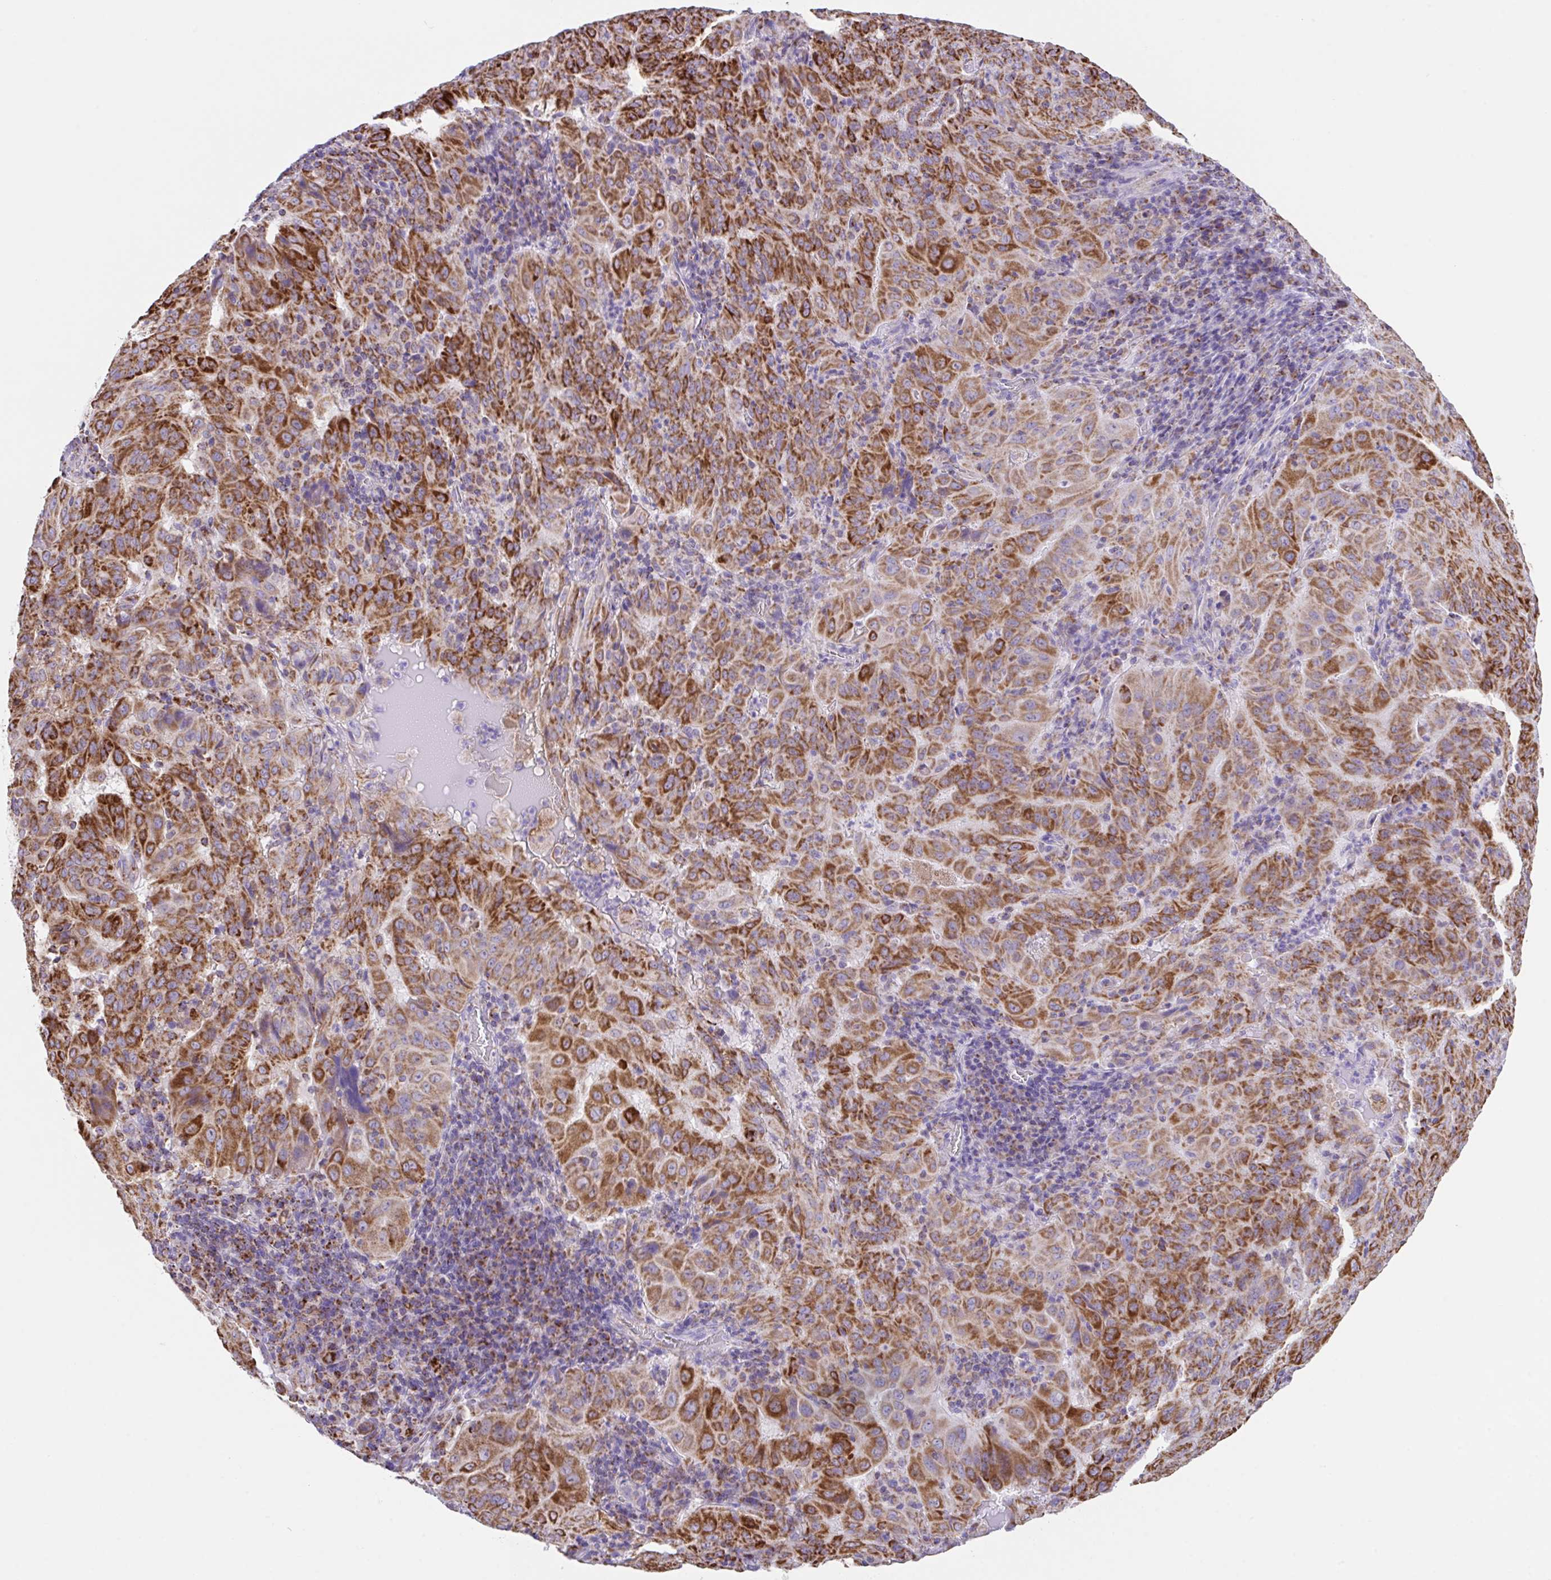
{"staining": {"intensity": "strong", "quantity": ">75%", "location": "cytoplasmic/membranous"}, "tissue": "pancreatic cancer", "cell_type": "Tumor cells", "image_type": "cancer", "snomed": [{"axis": "morphology", "description": "Adenocarcinoma, NOS"}, {"axis": "topography", "description": "Pancreas"}], "caption": "Immunohistochemistry (IHC) micrograph of neoplastic tissue: human pancreatic adenocarcinoma stained using IHC exhibits high levels of strong protein expression localized specifically in the cytoplasmic/membranous of tumor cells, appearing as a cytoplasmic/membranous brown color.", "gene": "PCMTD2", "patient": {"sex": "male", "age": 63}}